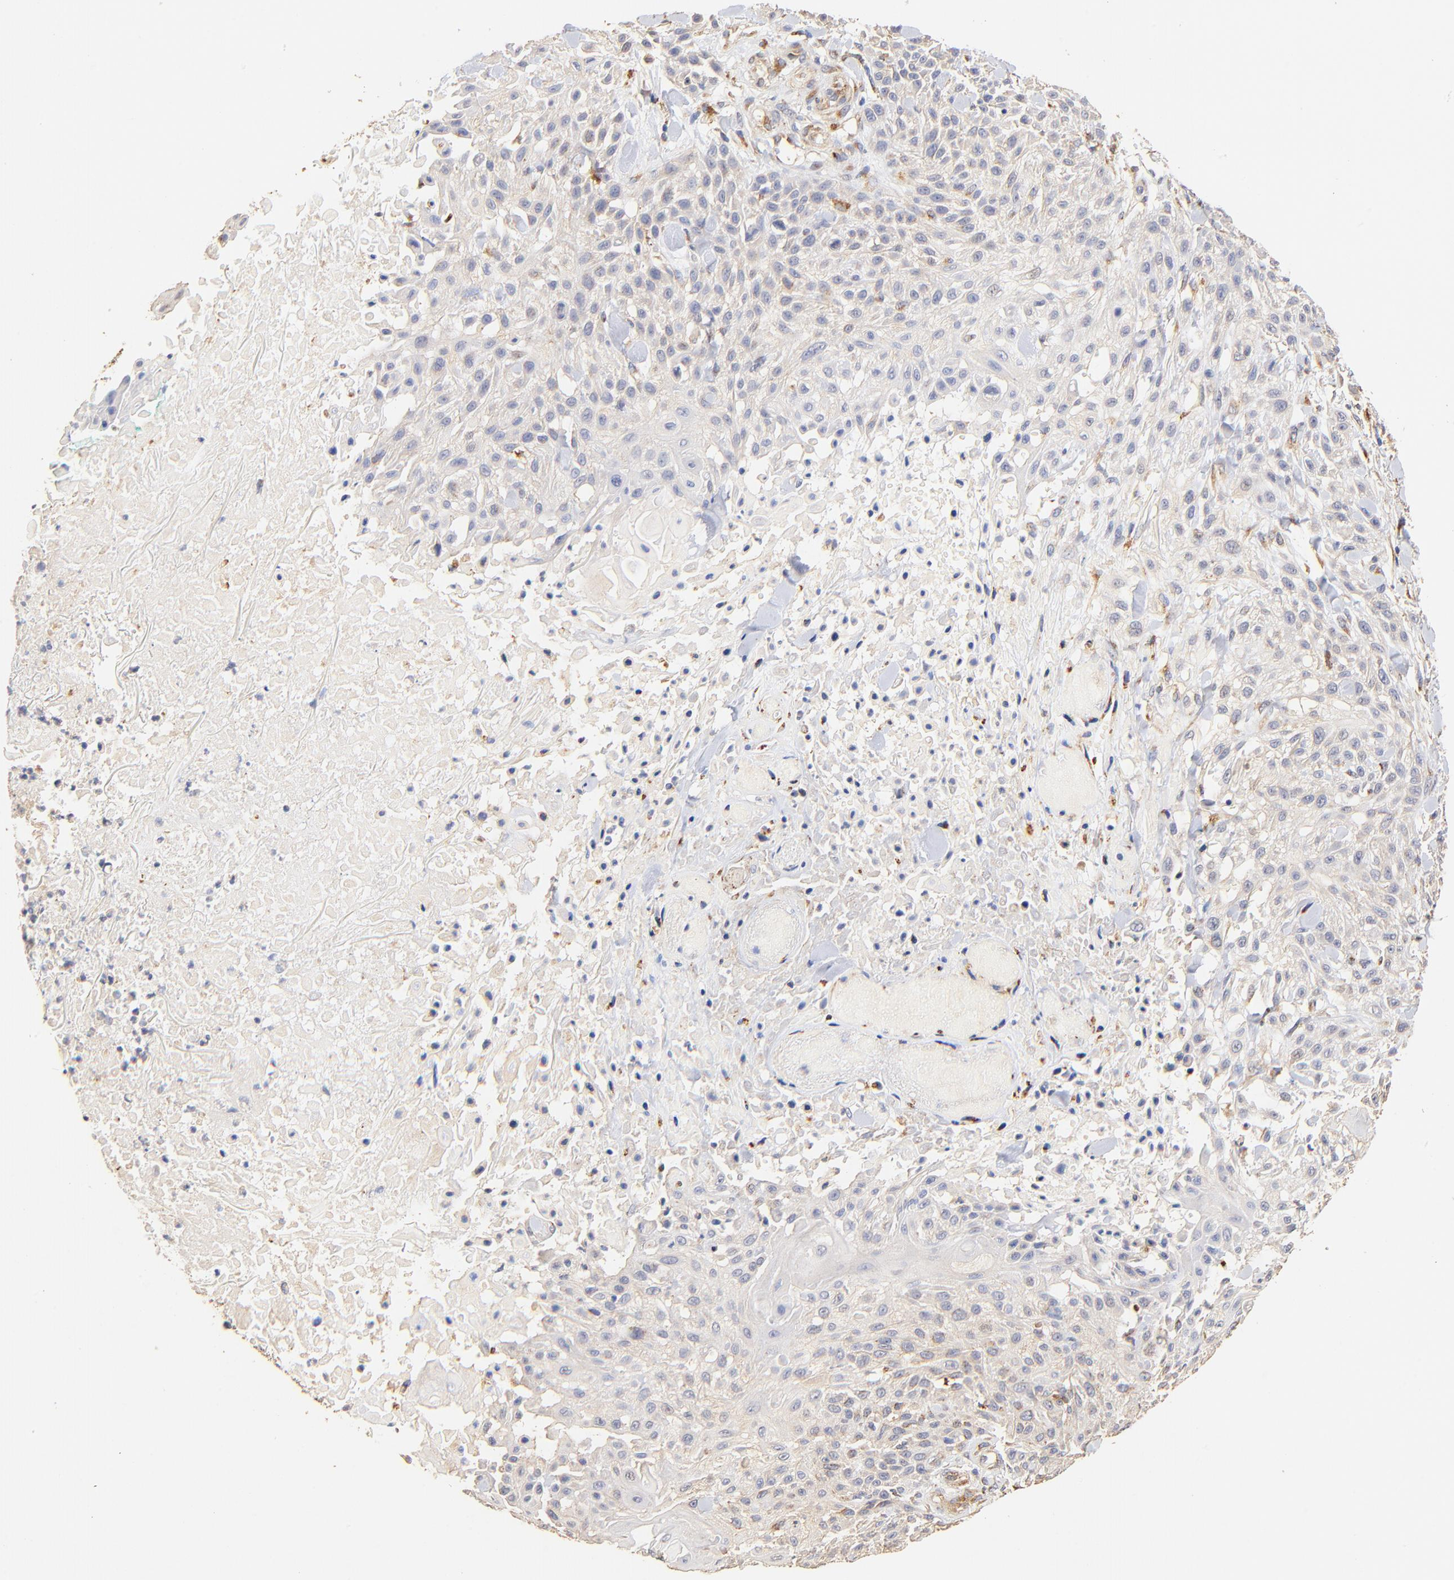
{"staining": {"intensity": "weak", "quantity": "<25%", "location": "cytoplasmic/membranous"}, "tissue": "skin cancer", "cell_type": "Tumor cells", "image_type": "cancer", "snomed": [{"axis": "morphology", "description": "Squamous cell carcinoma, NOS"}, {"axis": "topography", "description": "Skin"}], "caption": "Skin cancer was stained to show a protein in brown. There is no significant positivity in tumor cells.", "gene": "FMNL3", "patient": {"sex": "female", "age": 42}}